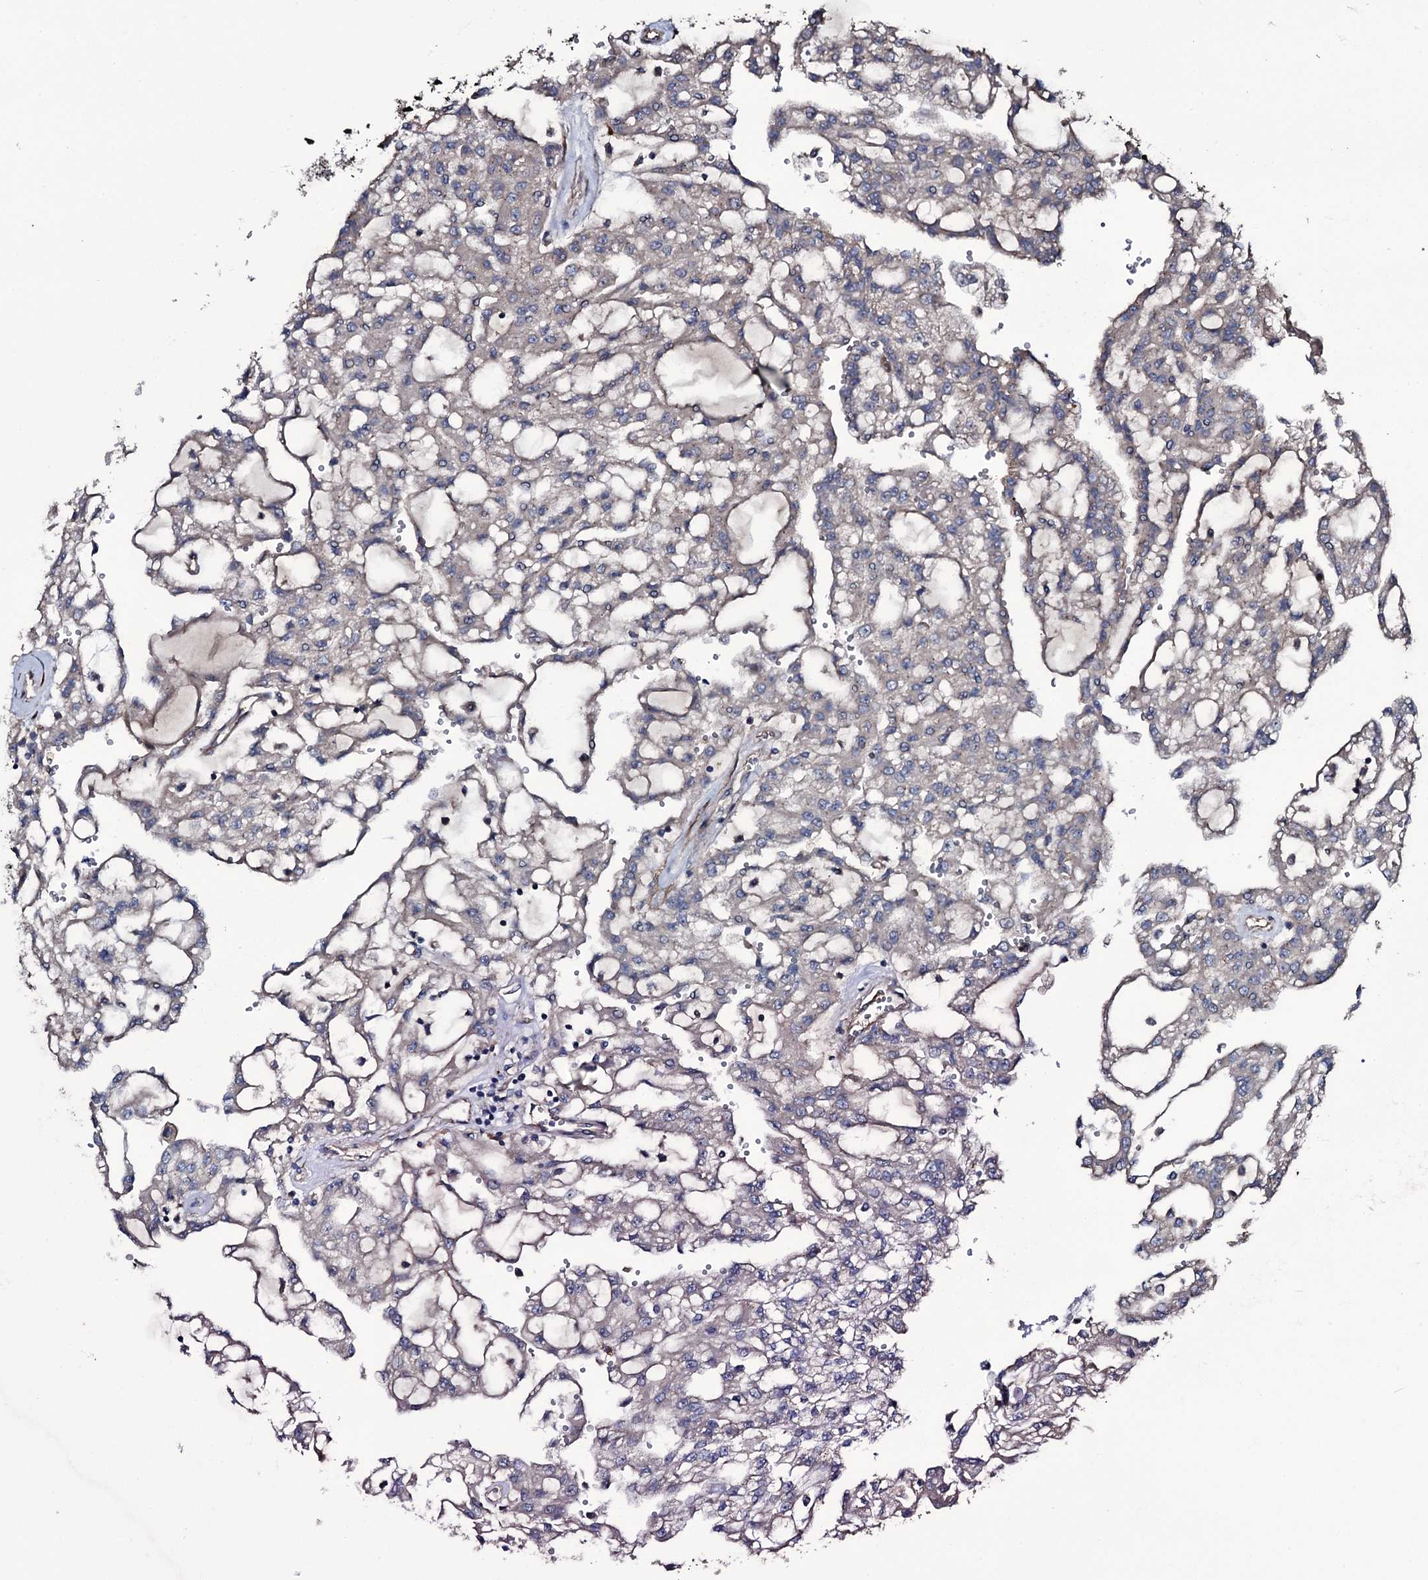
{"staining": {"intensity": "weak", "quantity": "<25%", "location": "cytoplasmic/membranous"}, "tissue": "renal cancer", "cell_type": "Tumor cells", "image_type": "cancer", "snomed": [{"axis": "morphology", "description": "Adenocarcinoma, NOS"}, {"axis": "topography", "description": "Kidney"}], "caption": "Histopathology image shows no significant protein positivity in tumor cells of renal adenocarcinoma.", "gene": "WIPF3", "patient": {"sex": "male", "age": 63}}